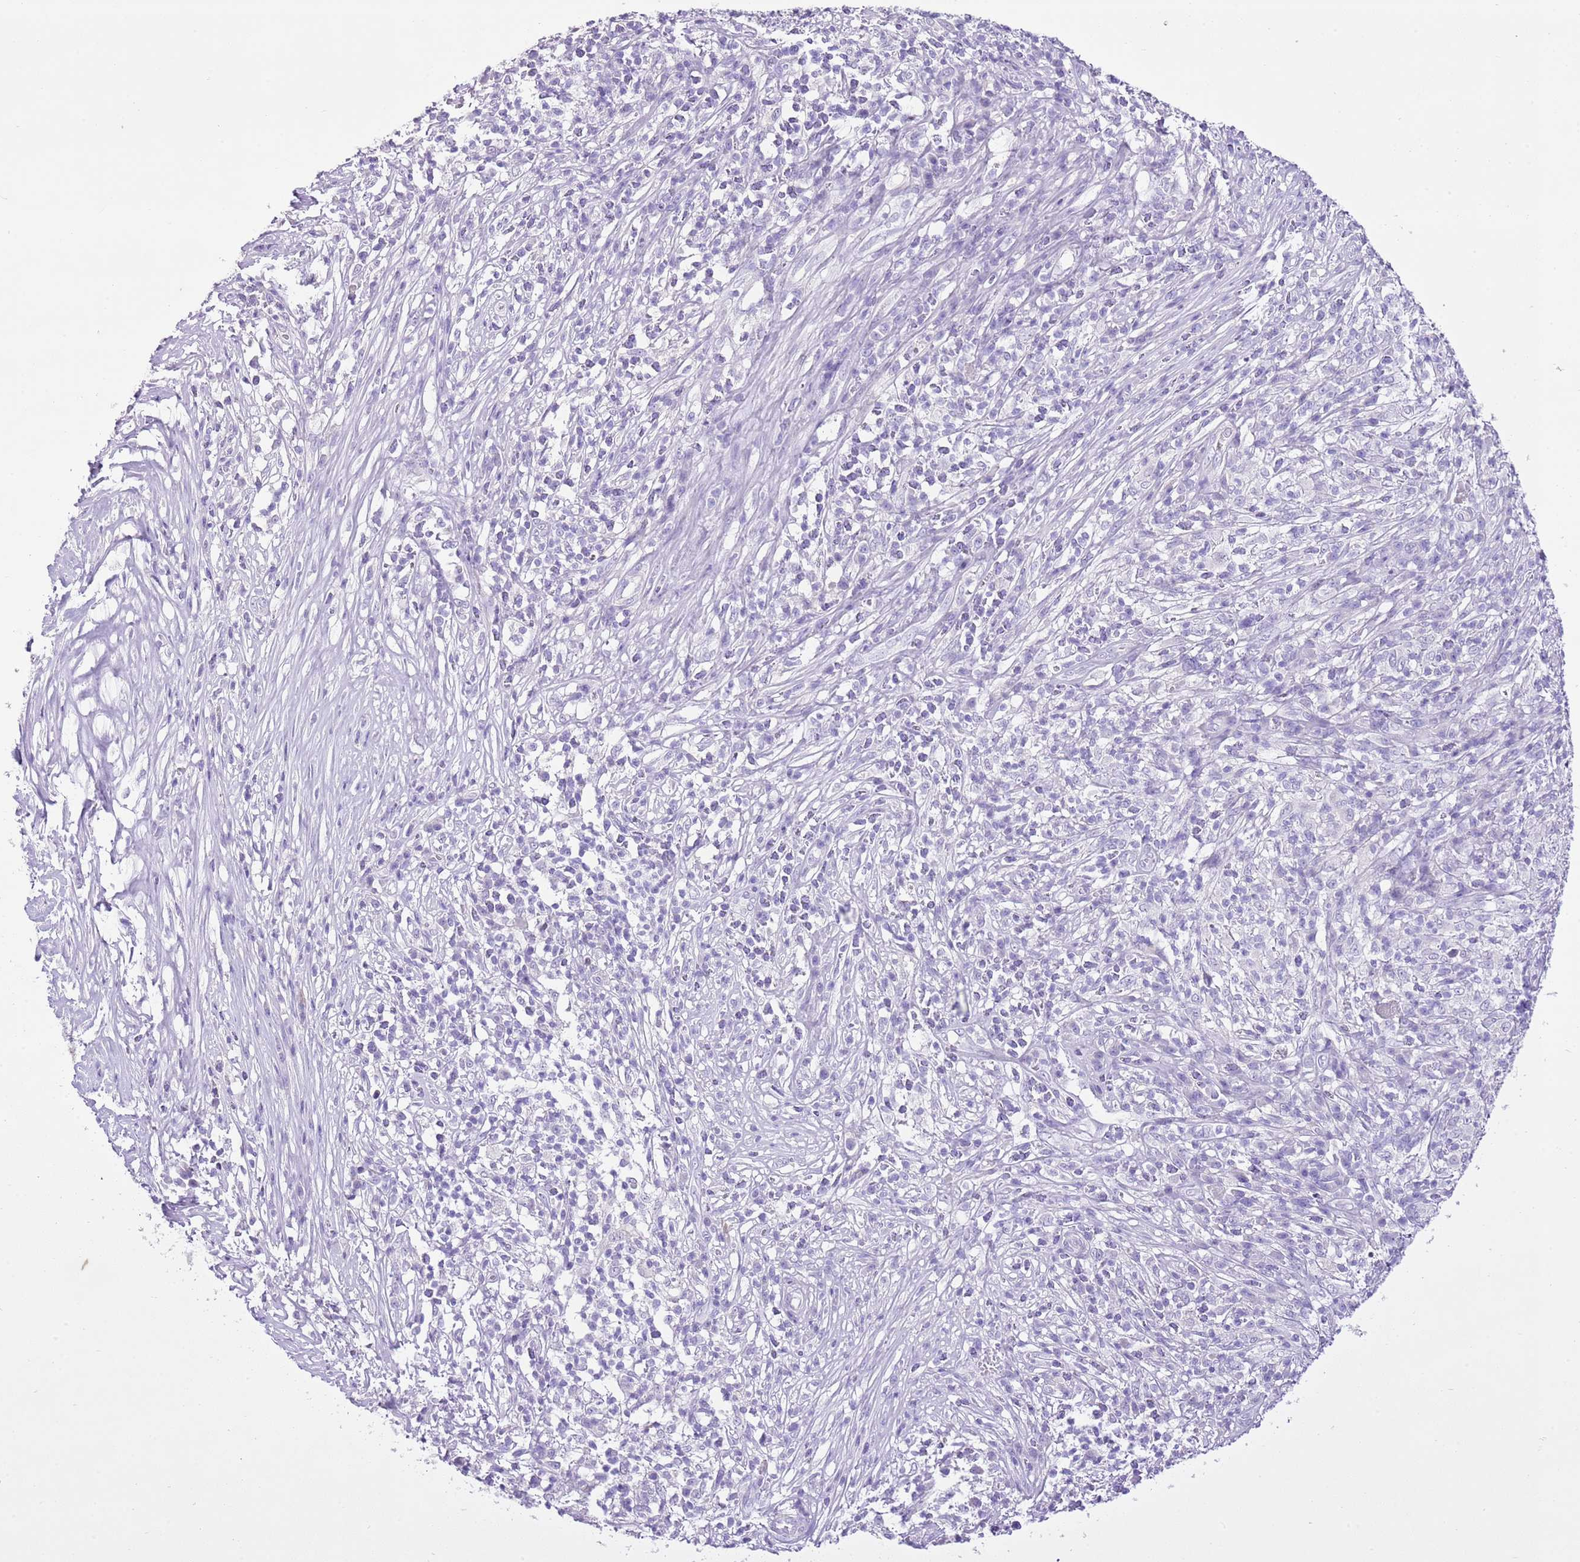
{"staining": {"intensity": "negative", "quantity": "none", "location": "none"}, "tissue": "melanoma", "cell_type": "Tumor cells", "image_type": "cancer", "snomed": [{"axis": "morphology", "description": "Malignant melanoma, NOS"}, {"axis": "topography", "description": "Skin"}], "caption": "This micrograph is of malignant melanoma stained with IHC to label a protein in brown with the nuclei are counter-stained blue. There is no staining in tumor cells.", "gene": "XPO7", "patient": {"sex": "male", "age": 66}}